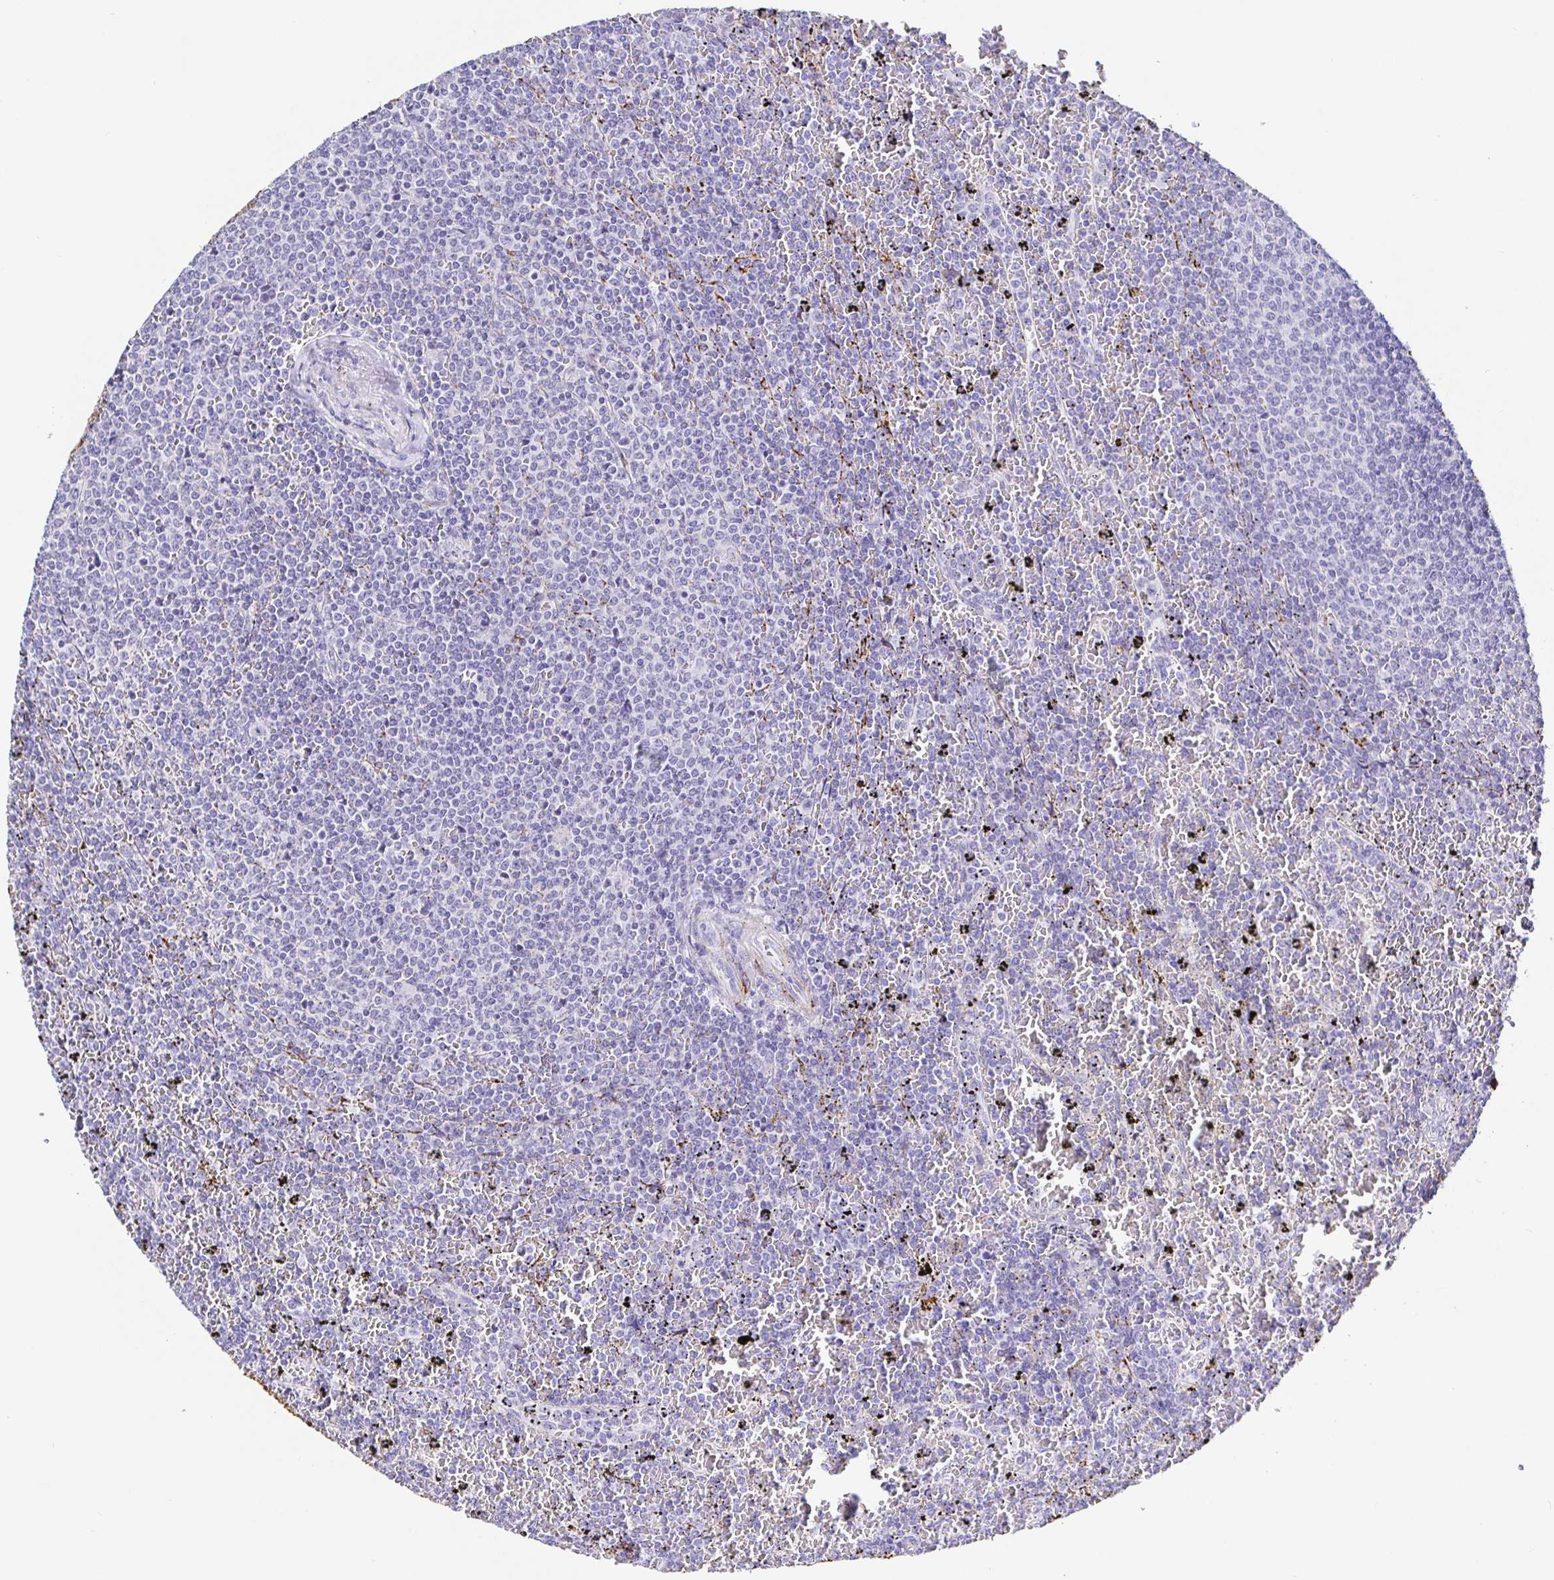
{"staining": {"intensity": "negative", "quantity": "none", "location": "none"}, "tissue": "lymphoma", "cell_type": "Tumor cells", "image_type": "cancer", "snomed": [{"axis": "morphology", "description": "Malignant lymphoma, non-Hodgkin's type, Low grade"}, {"axis": "topography", "description": "Spleen"}], "caption": "Micrograph shows no significant protein staining in tumor cells of malignant lymphoma, non-Hodgkin's type (low-grade).", "gene": "MAOA", "patient": {"sex": "female", "age": 77}}